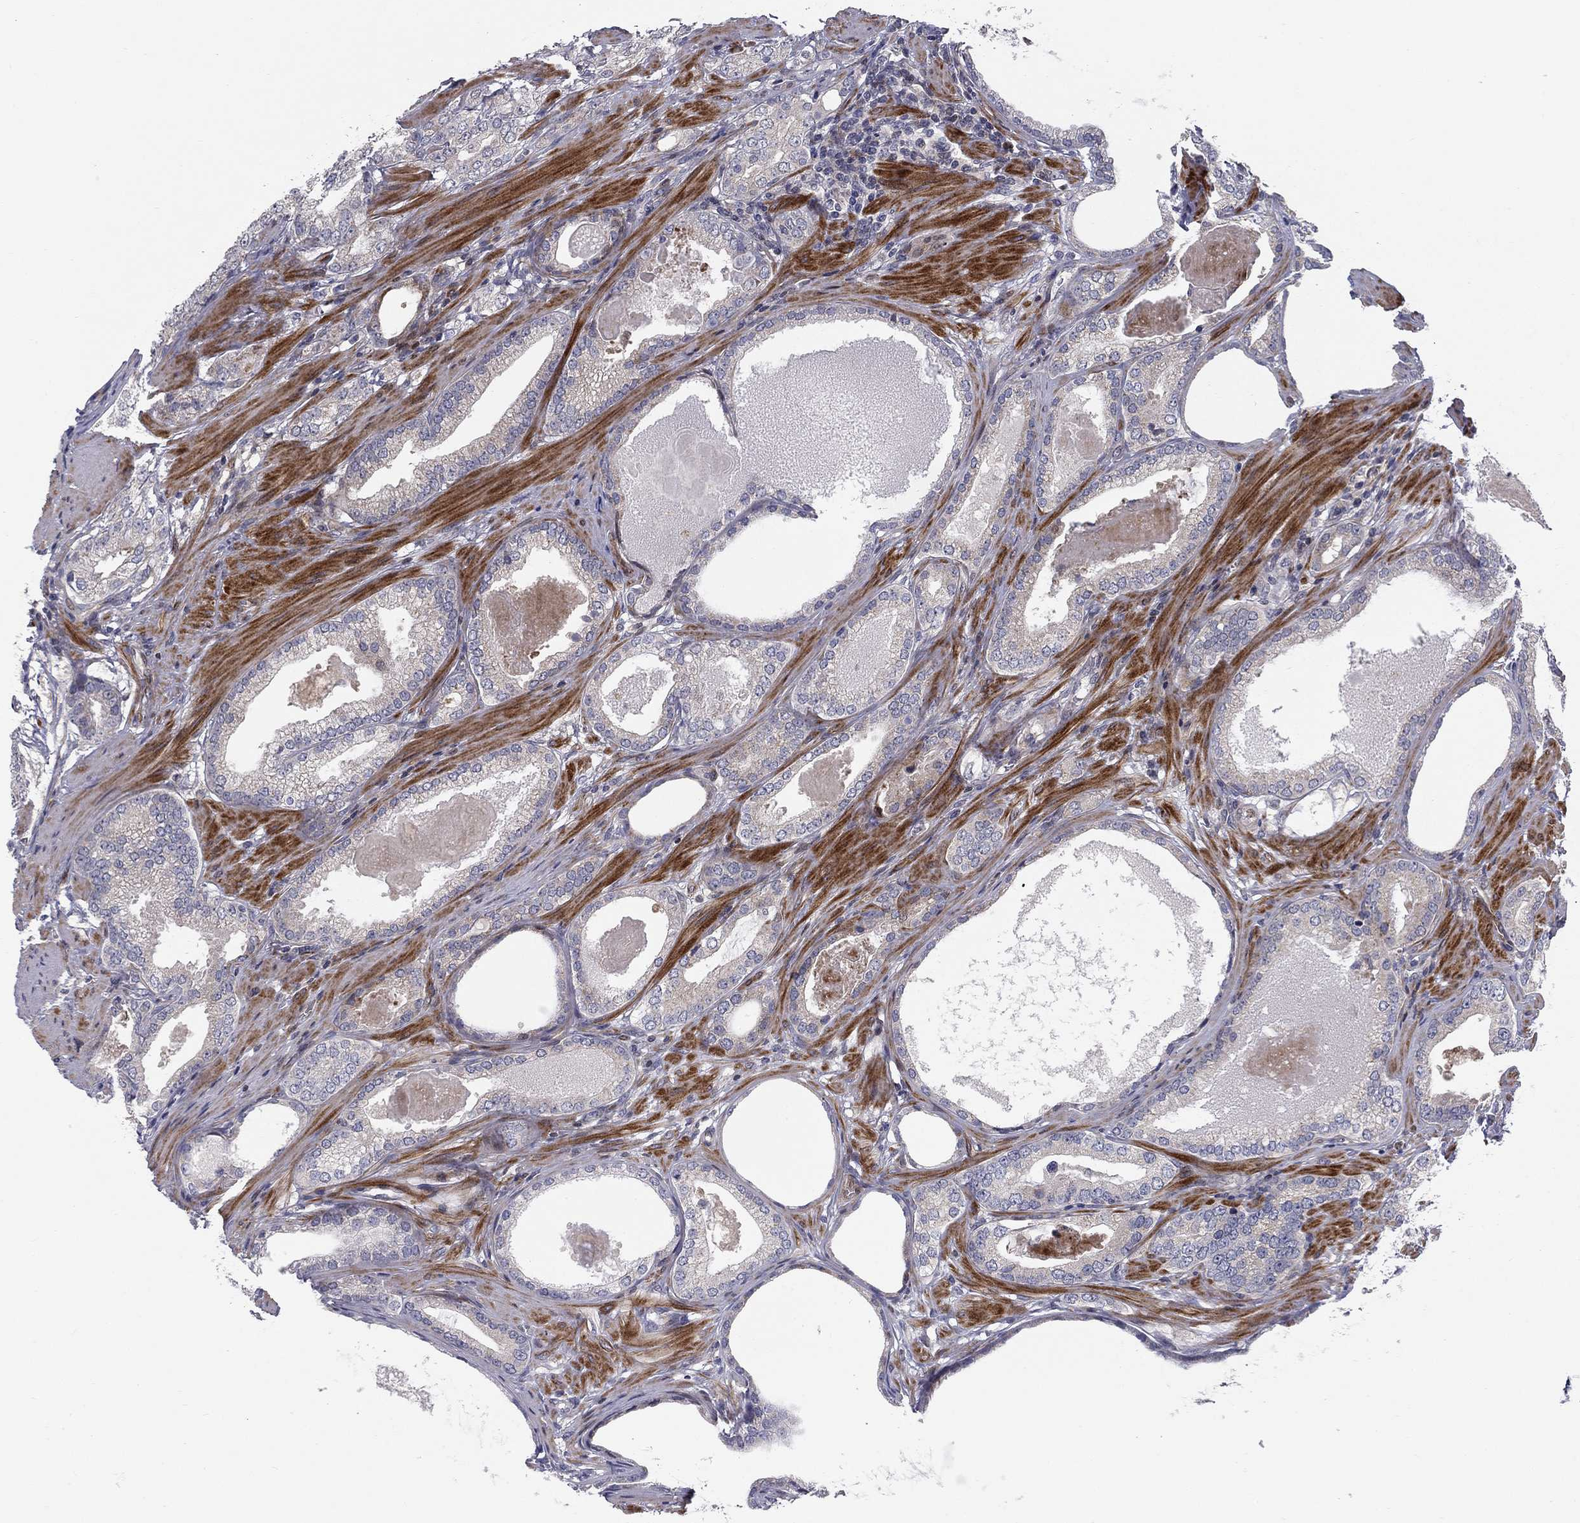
{"staining": {"intensity": "negative", "quantity": "none", "location": "none"}, "tissue": "prostate cancer", "cell_type": "Tumor cells", "image_type": "cancer", "snomed": [{"axis": "morphology", "description": "Adenocarcinoma, High grade"}, {"axis": "topography", "description": "Prostate and seminal vesicle, NOS"}], "caption": "Immunohistochemical staining of prostate cancer (adenocarcinoma (high-grade)) demonstrates no significant expression in tumor cells.", "gene": "MIOS", "patient": {"sex": "male", "age": 62}}